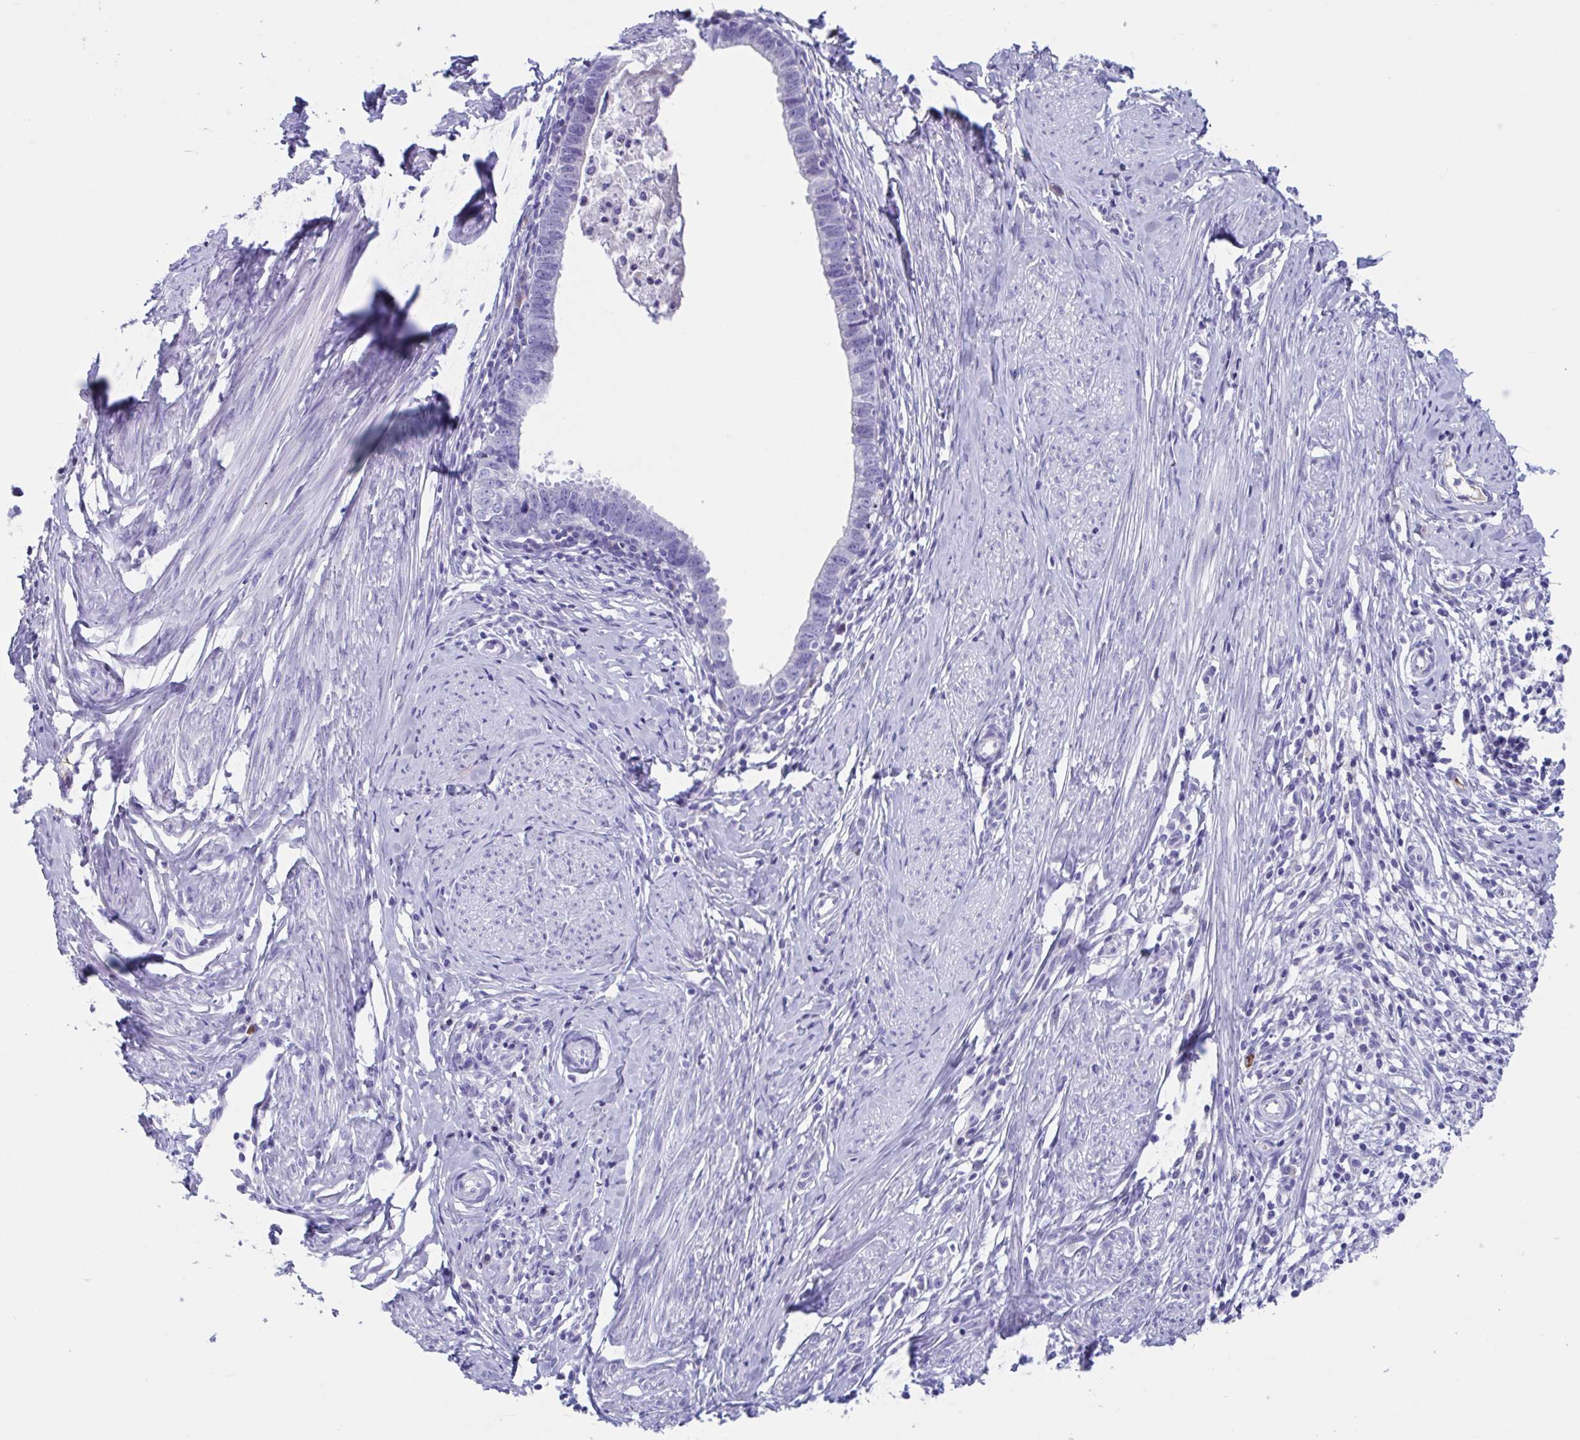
{"staining": {"intensity": "negative", "quantity": "none", "location": "none"}, "tissue": "cervical cancer", "cell_type": "Tumor cells", "image_type": "cancer", "snomed": [{"axis": "morphology", "description": "Adenocarcinoma, NOS"}, {"axis": "topography", "description": "Cervix"}], "caption": "Tumor cells show no significant staining in cervical adenocarcinoma.", "gene": "USP35", "patient": {"sex": "female", "age": 36}}